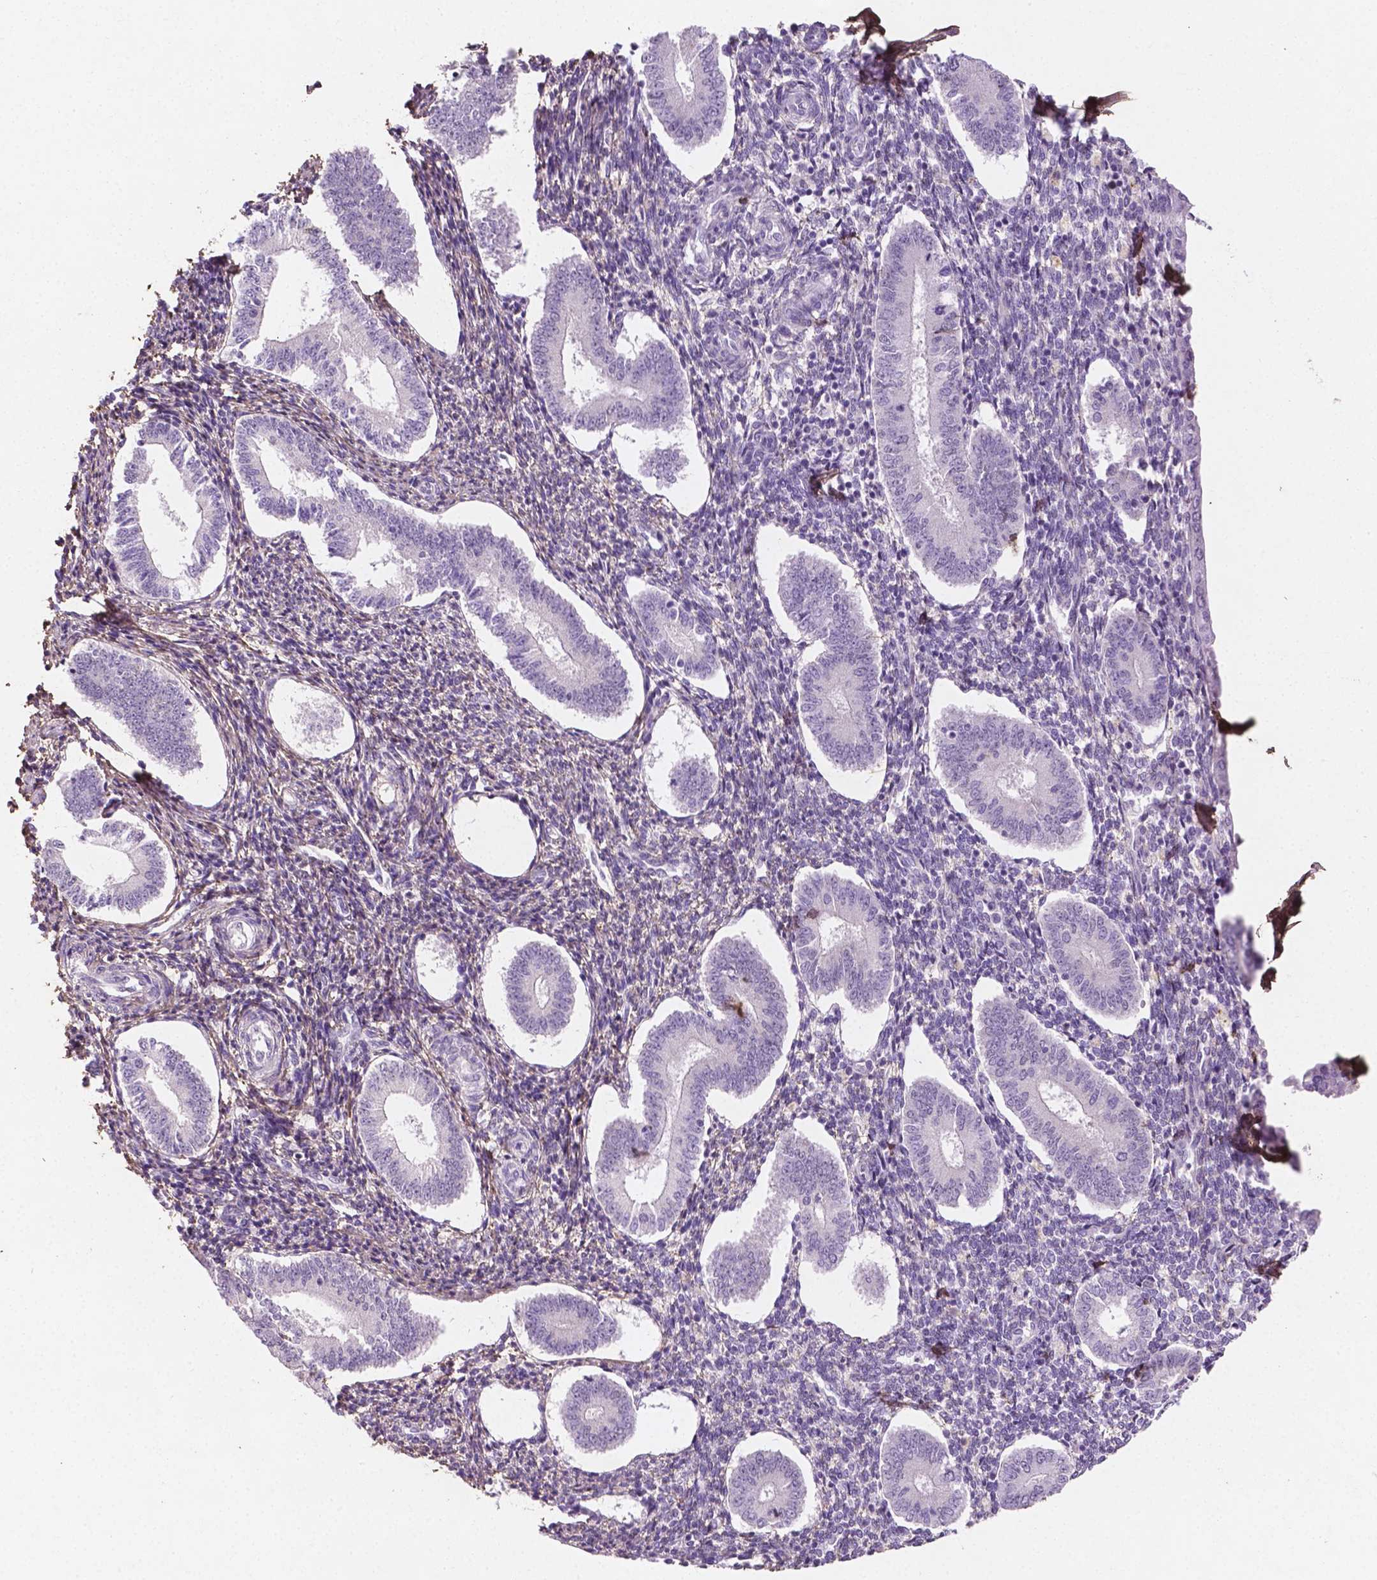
{"staining": {"intensity": "negative", "quantity": "none", "location": "none"}, "tissue": "endometrium", "cell_type": "Cells in endometrial stroma", "image_type": "normal", "snomed": [{"axis": "morphology", "description": "Normal tissue, NOS"}, {"axis": "topography", "description": "Endometrium"}], "caption": "IHC of normal human endometrium displays no expression in cells in endometrial stroma. Nuclei are stained in blue.", "gene": "DLG2", "patient": {"sex": "female", "age": 40}}